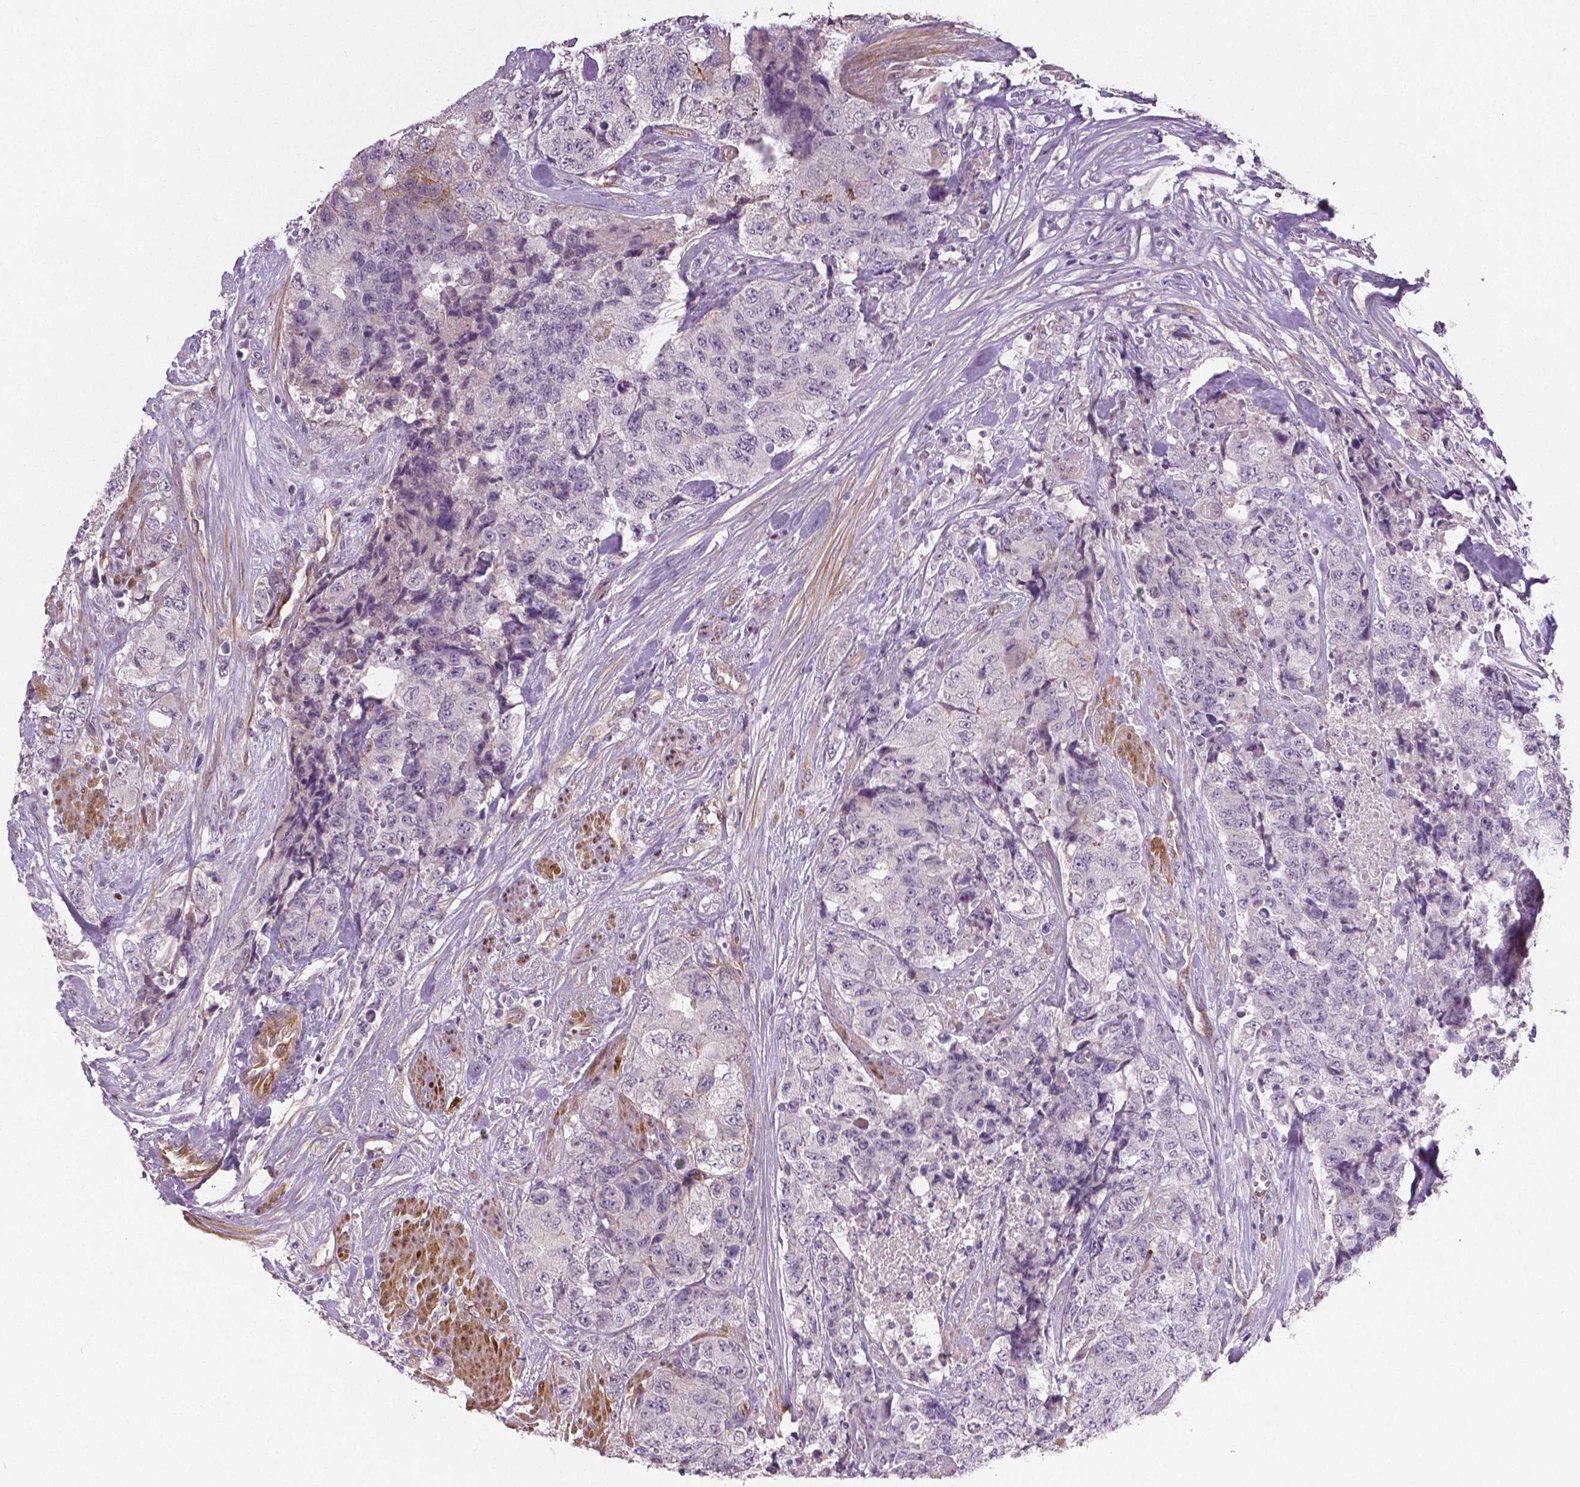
{"staining": {"intensity": "negative", "quantity": "none", "location": "none"}, "tissue": "urothelial cancer", "cell_type": "Tumor cells", "image_type": "cancer", "snomed": [{"axis": "morphology", "description": "Urothelial carcinoma, High grade"}, {"axis": "topography", "description": "Urinary bladder"}], "caption": "IHC of human urothelial cancer exhibits no expression in tumor cells.", "gene": "FLT1", "patient": {"sex": "female", "age": 78}}